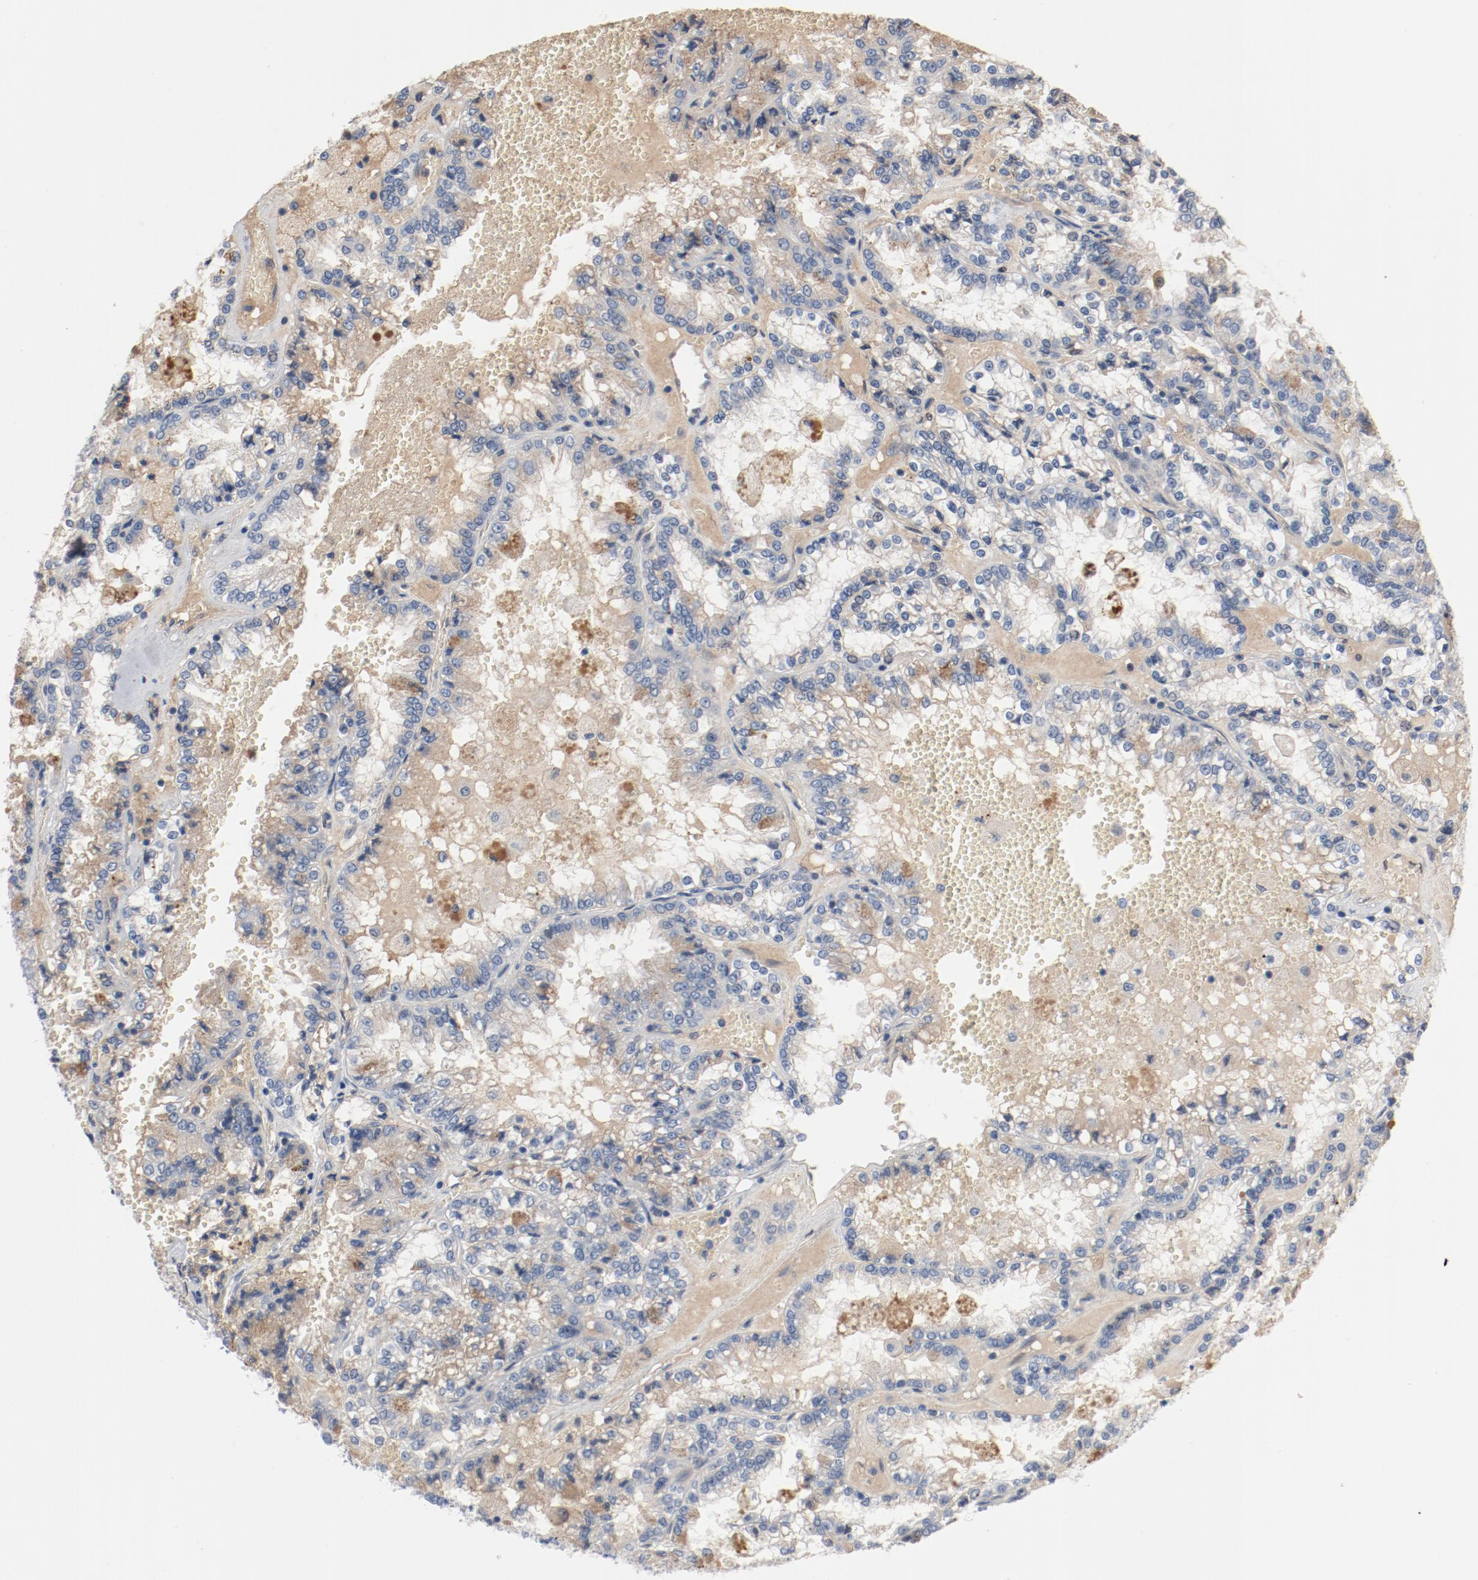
{"staining": {"intensity": "negative", "quantity": "none", "location": "none"}, "tissue": "renal cancer", "cell_type": "Tumor cells", "image_type": "cancer", "snomed": [{"axis": "morphology", "description": "Adenocarcinoma, NOS"}, {"axis": "topography", "description": "Kidney"}], "caption": "IHC of renal cancer demonstrates no positivity in tumor cells.", "gene": "FOXP1", "patient": {"sex": "female", "age": 56}}